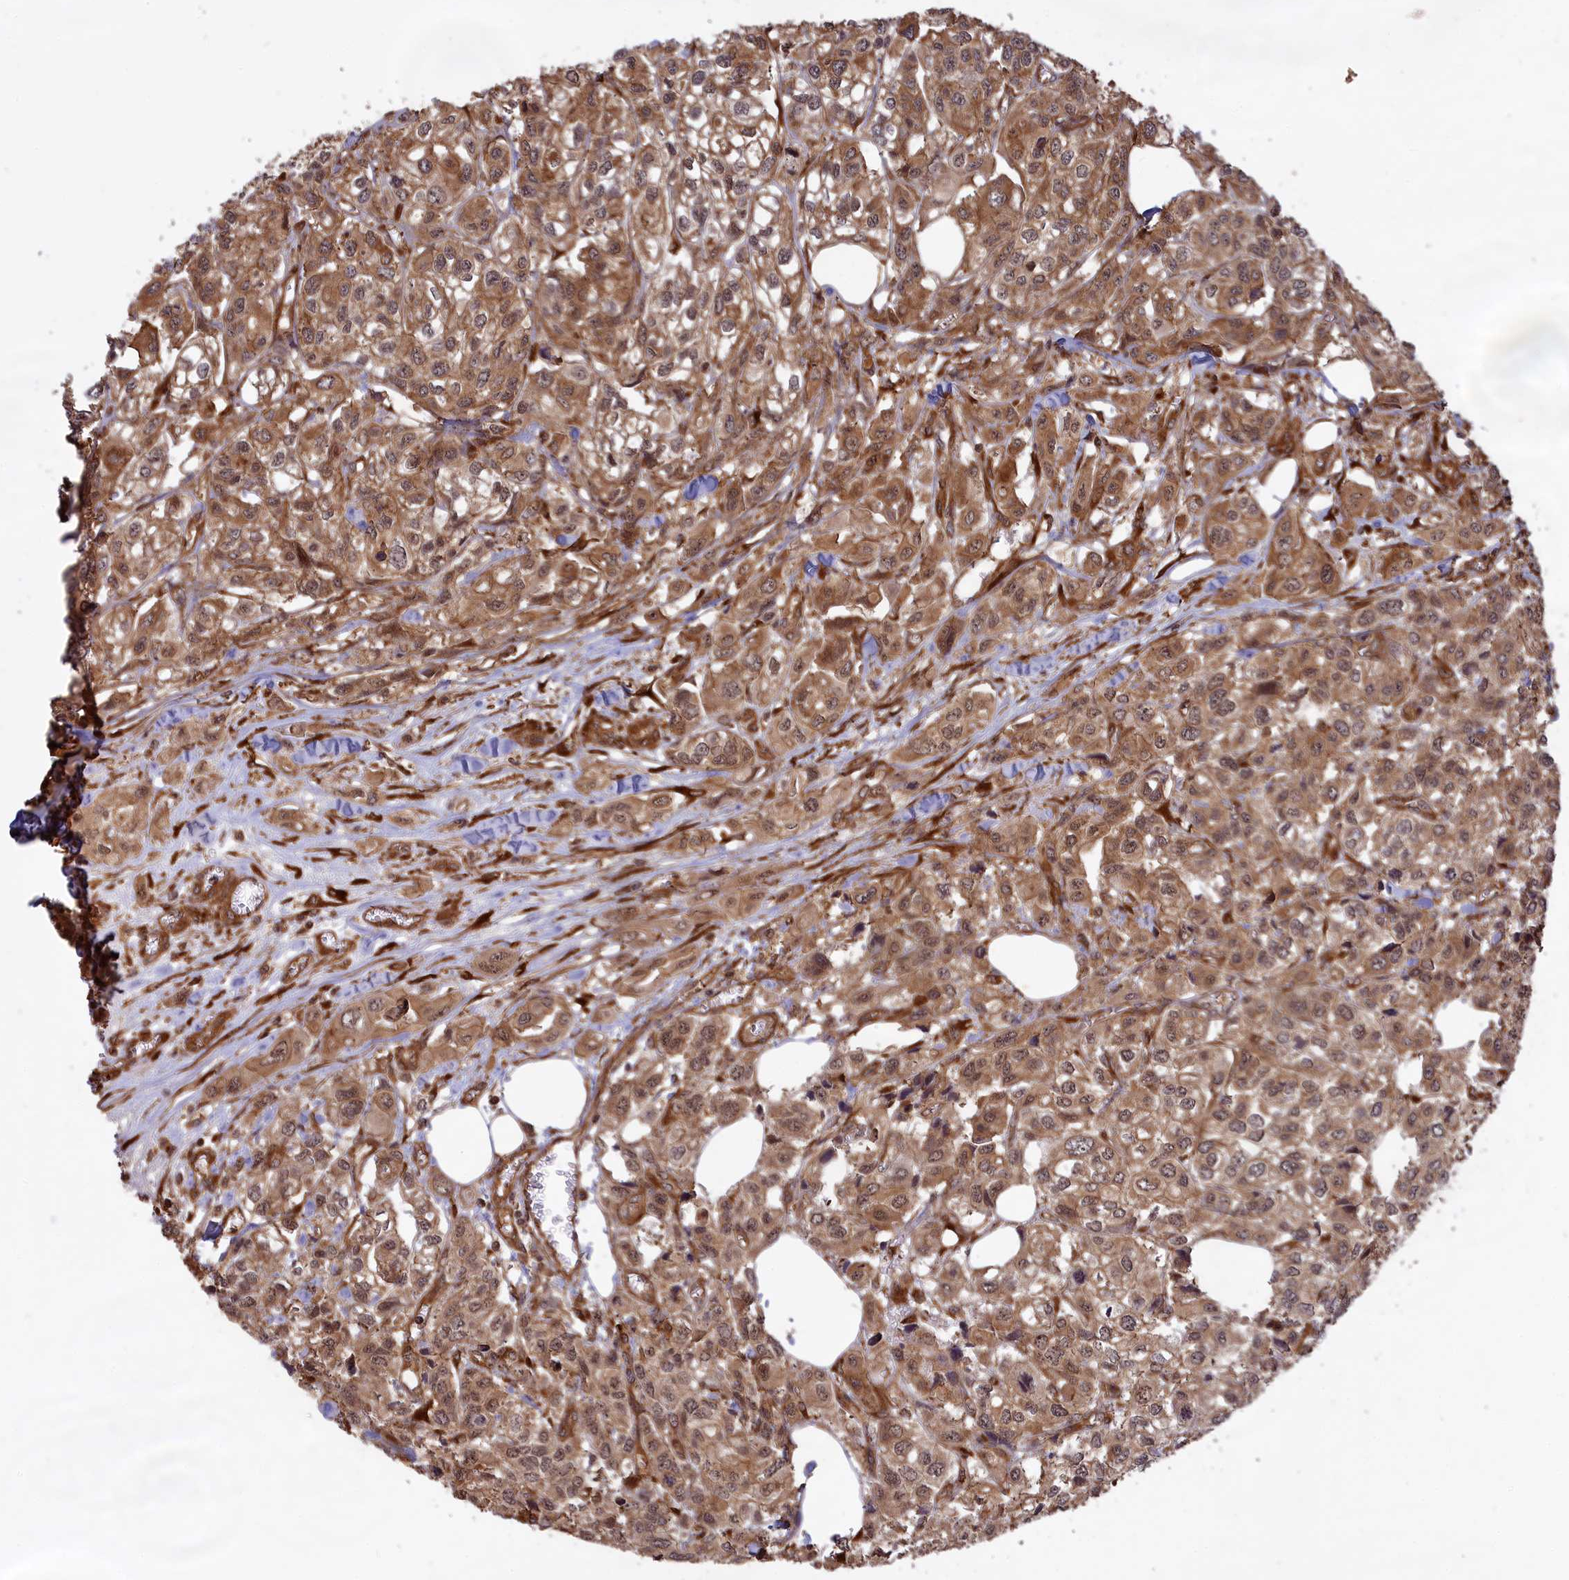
{"staining": {"intensity": "moderate", "quantity": ">75%", "location": "cytoplasmic/membranous,nuclear"}, "tissue": "urothelial cancer", "cell_type": "Tumor cells", "image_type": "cancer", "snomed": [{"axis": "morphology", "description": "Urothelial carcinoma, High grade"}, {"axis": "topography", "description": "Urinary bladder"}], "caption": "Immunohistochemical staining of human urothelial carcinoma (high-grade) demonstrates medium levels of moderate cytoplasmic/membranous and nuclear expression in about >75% of tumor cells.", "gene": "CCDC174", "patient": {"sex": "male", "age": 67}}